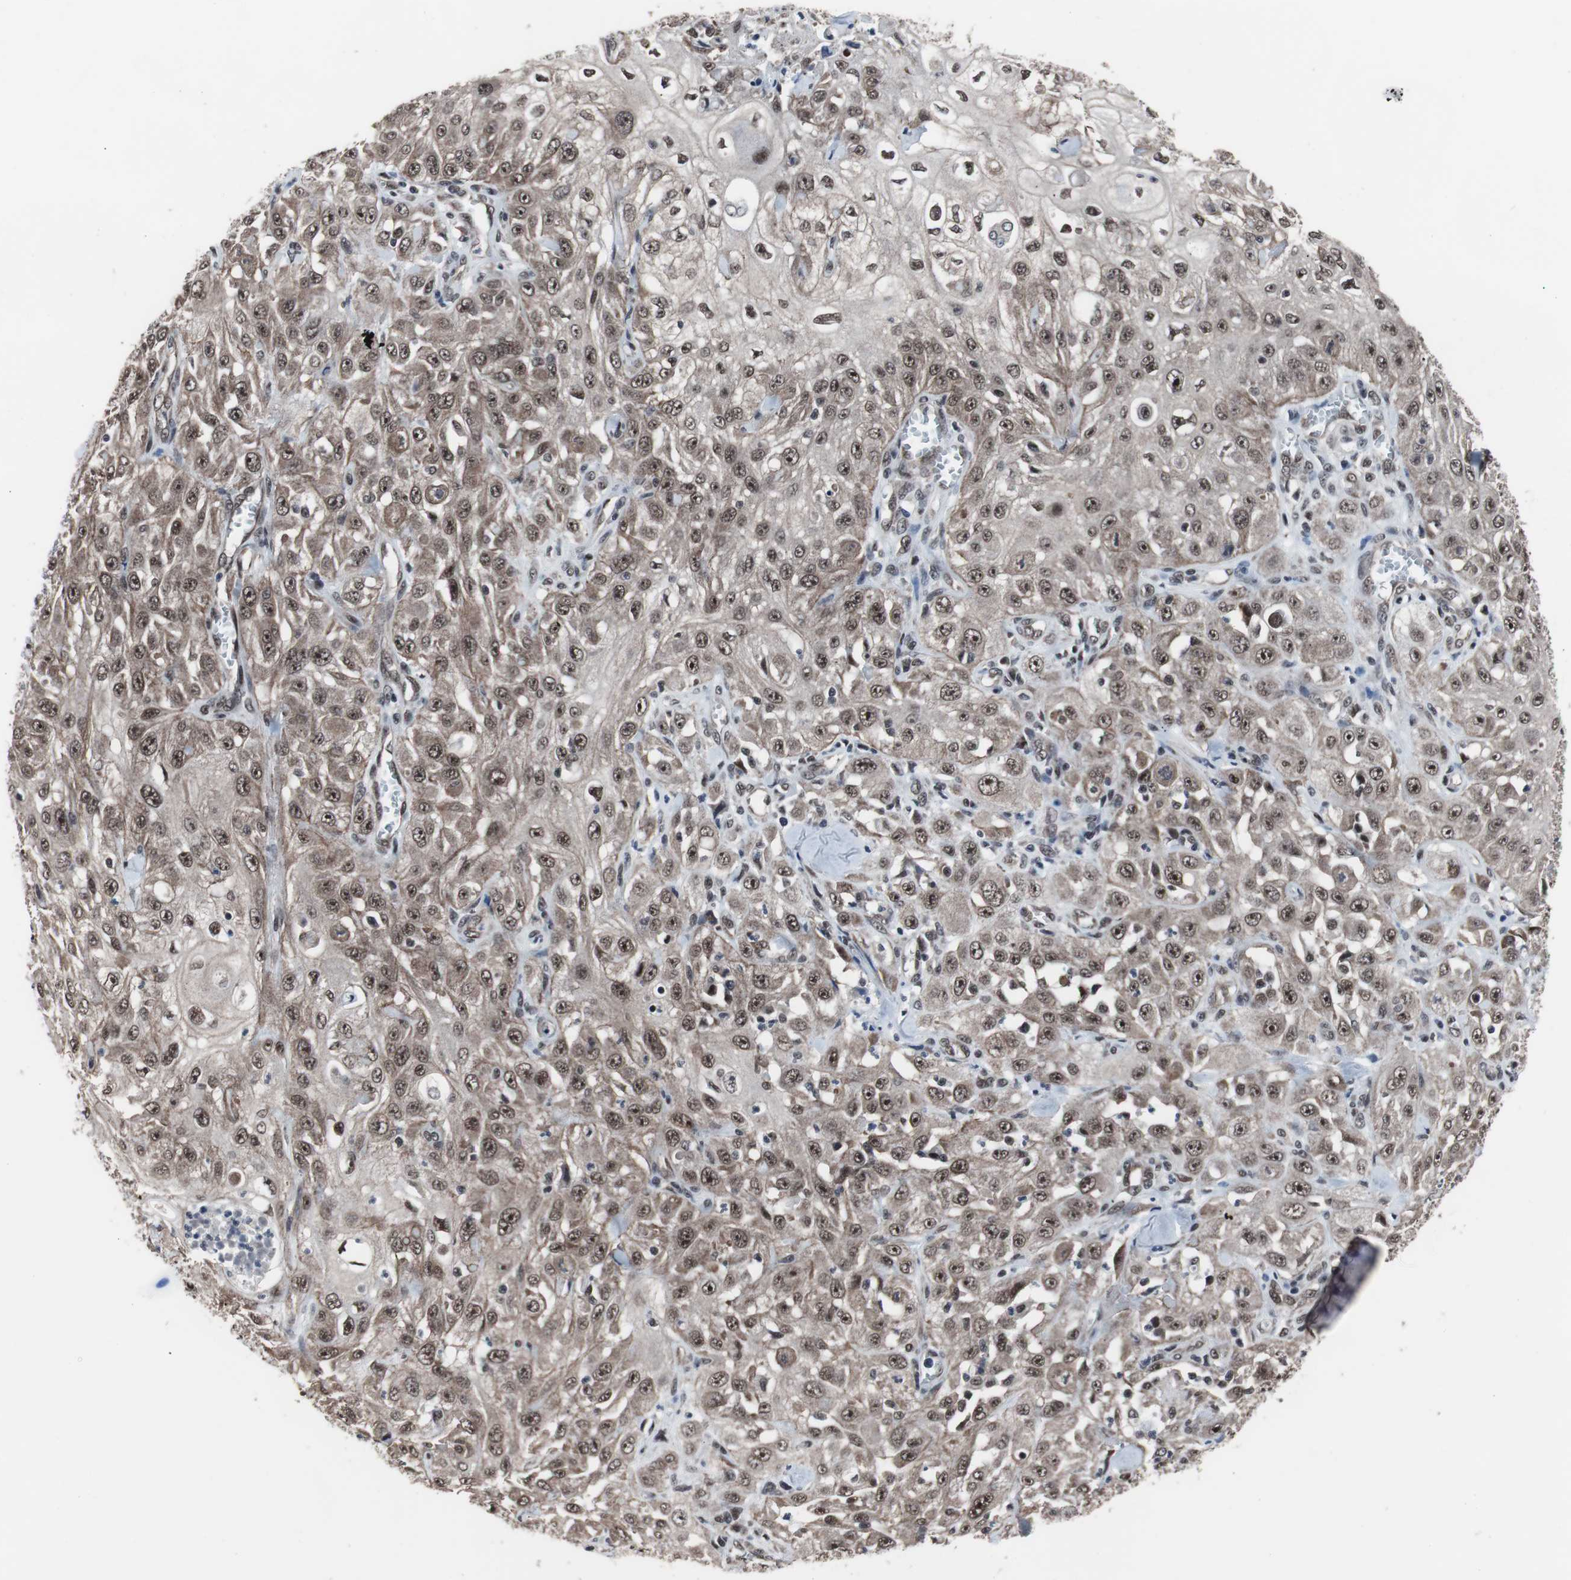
{"staining": {"intensity": "moderate", "quantity": ">75%", "location": "cytoplasmic/membranous,nuclear"}, "tissue": "skin cancer", "cell_type": "Tumor cells", "image_type": "cancer", "snomed": [{"axis": "morphology", "description": "Squamous cell carcinoma, NOS"}, {"axis": "morphology", "description": "Squamous cell carcinoma, metastatic, NOS"}, {"axis": "topography", "description": "Skin"}, {"axis": "topography", "description": "Lymph node"}], "caption": "Skin cancer (metastatic squamous cell carcinoma) tissue displays moderate cytoplasmic/membranous and nuclear expression in about >75% of tumor cells, visualized by immunohistochemistry.", "gene": "GTF2F2", "patient": {"sex": "male", "age": 75}}